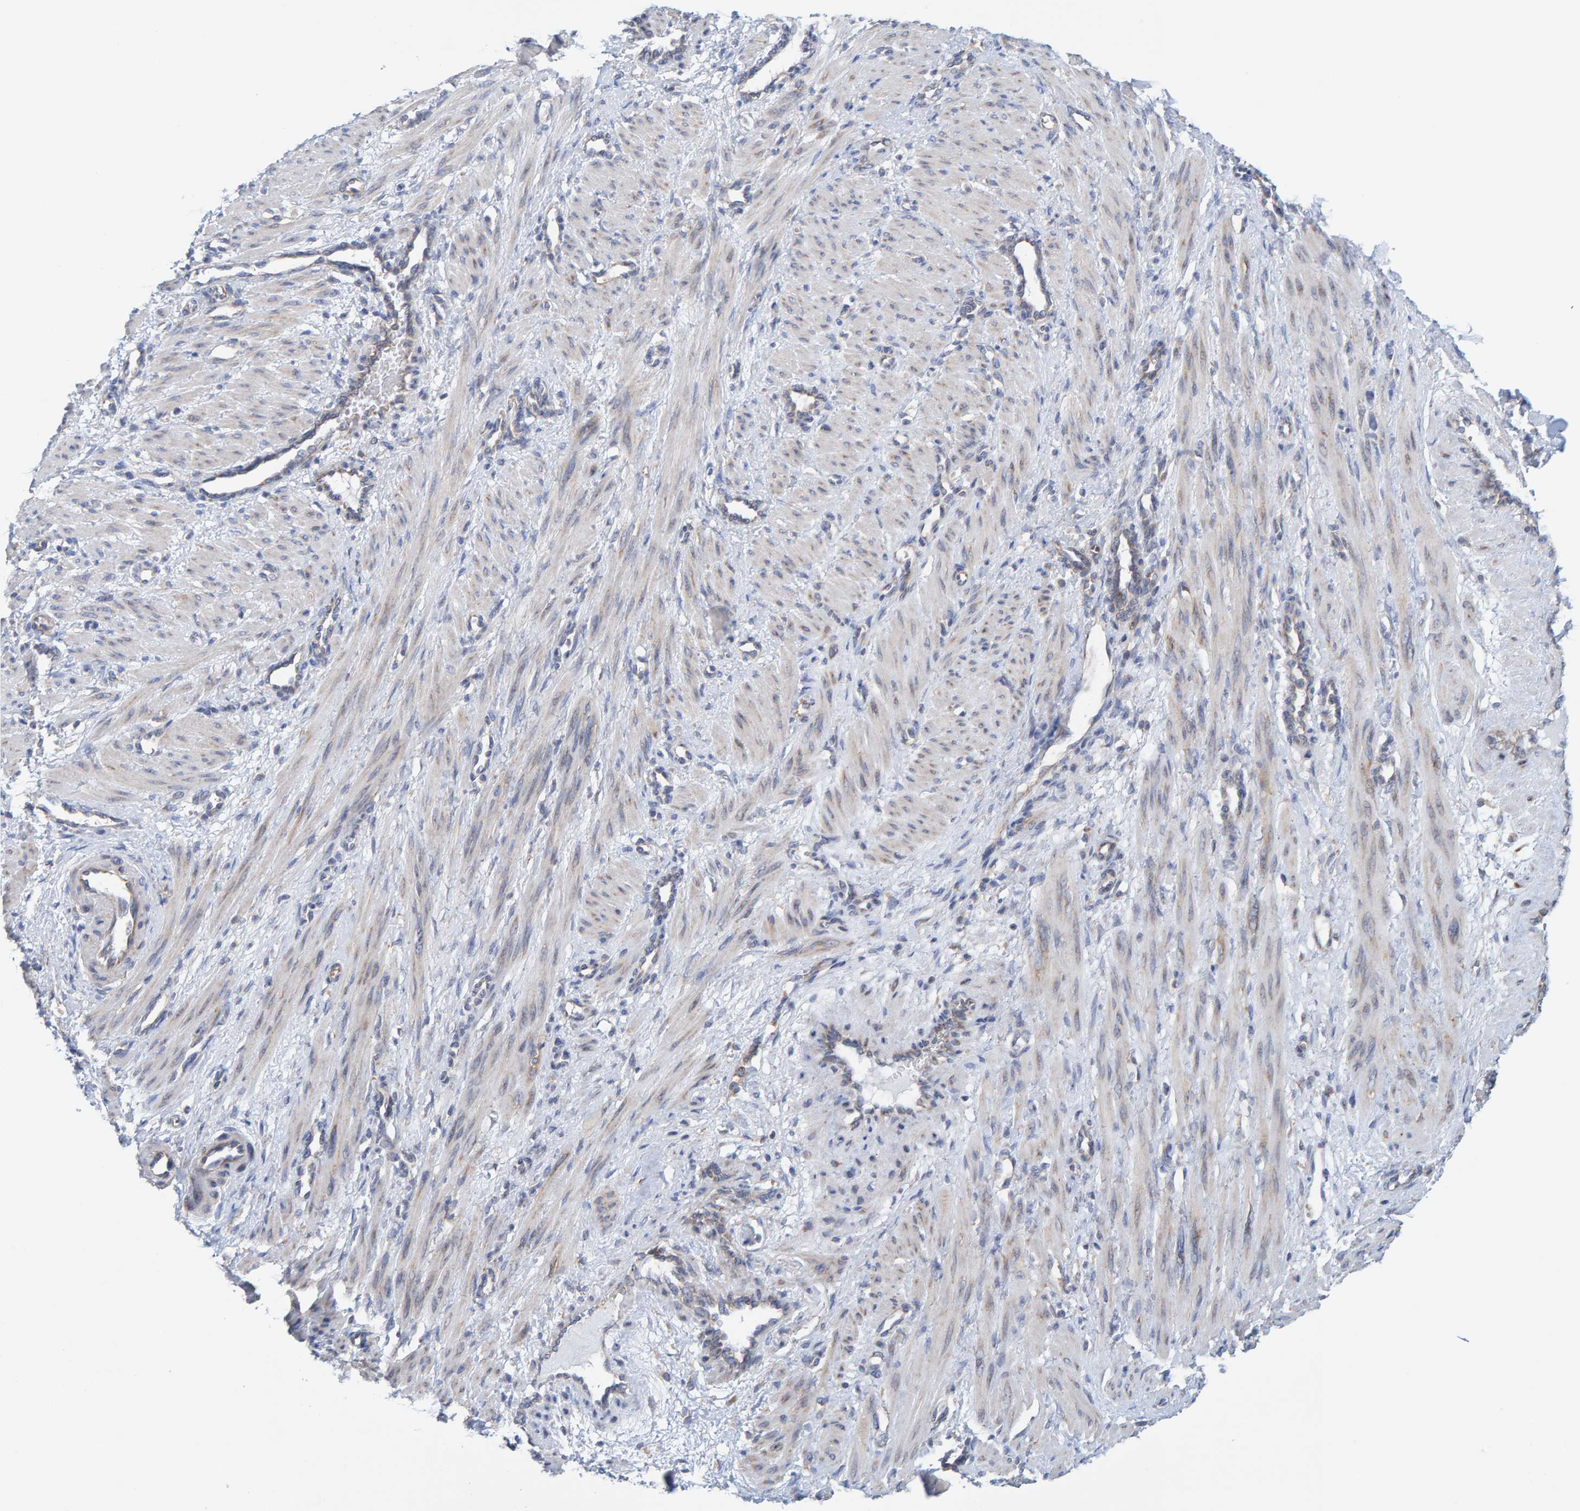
{"staining": {"intensity": "negative", "quantity": "none", "location": "none"}, "tissue": "smooth muscle", "cell_type": "Smooth muscle cells", "image_type": "normal", "snomed": [{"axis": "morphology", "description": "Normal tissue, NOS"}, {"axis": "topography", "description": "Endometrium"}], "caption": "A high-resolution photomicrograph shows immunohistochemistry (IHC) staining of normal smooth muscle, which exhibits no significant staining in smooth muscle cells.", "gene": "CDK5RAP3", "patient": {"sex": "female", "age": 33}}